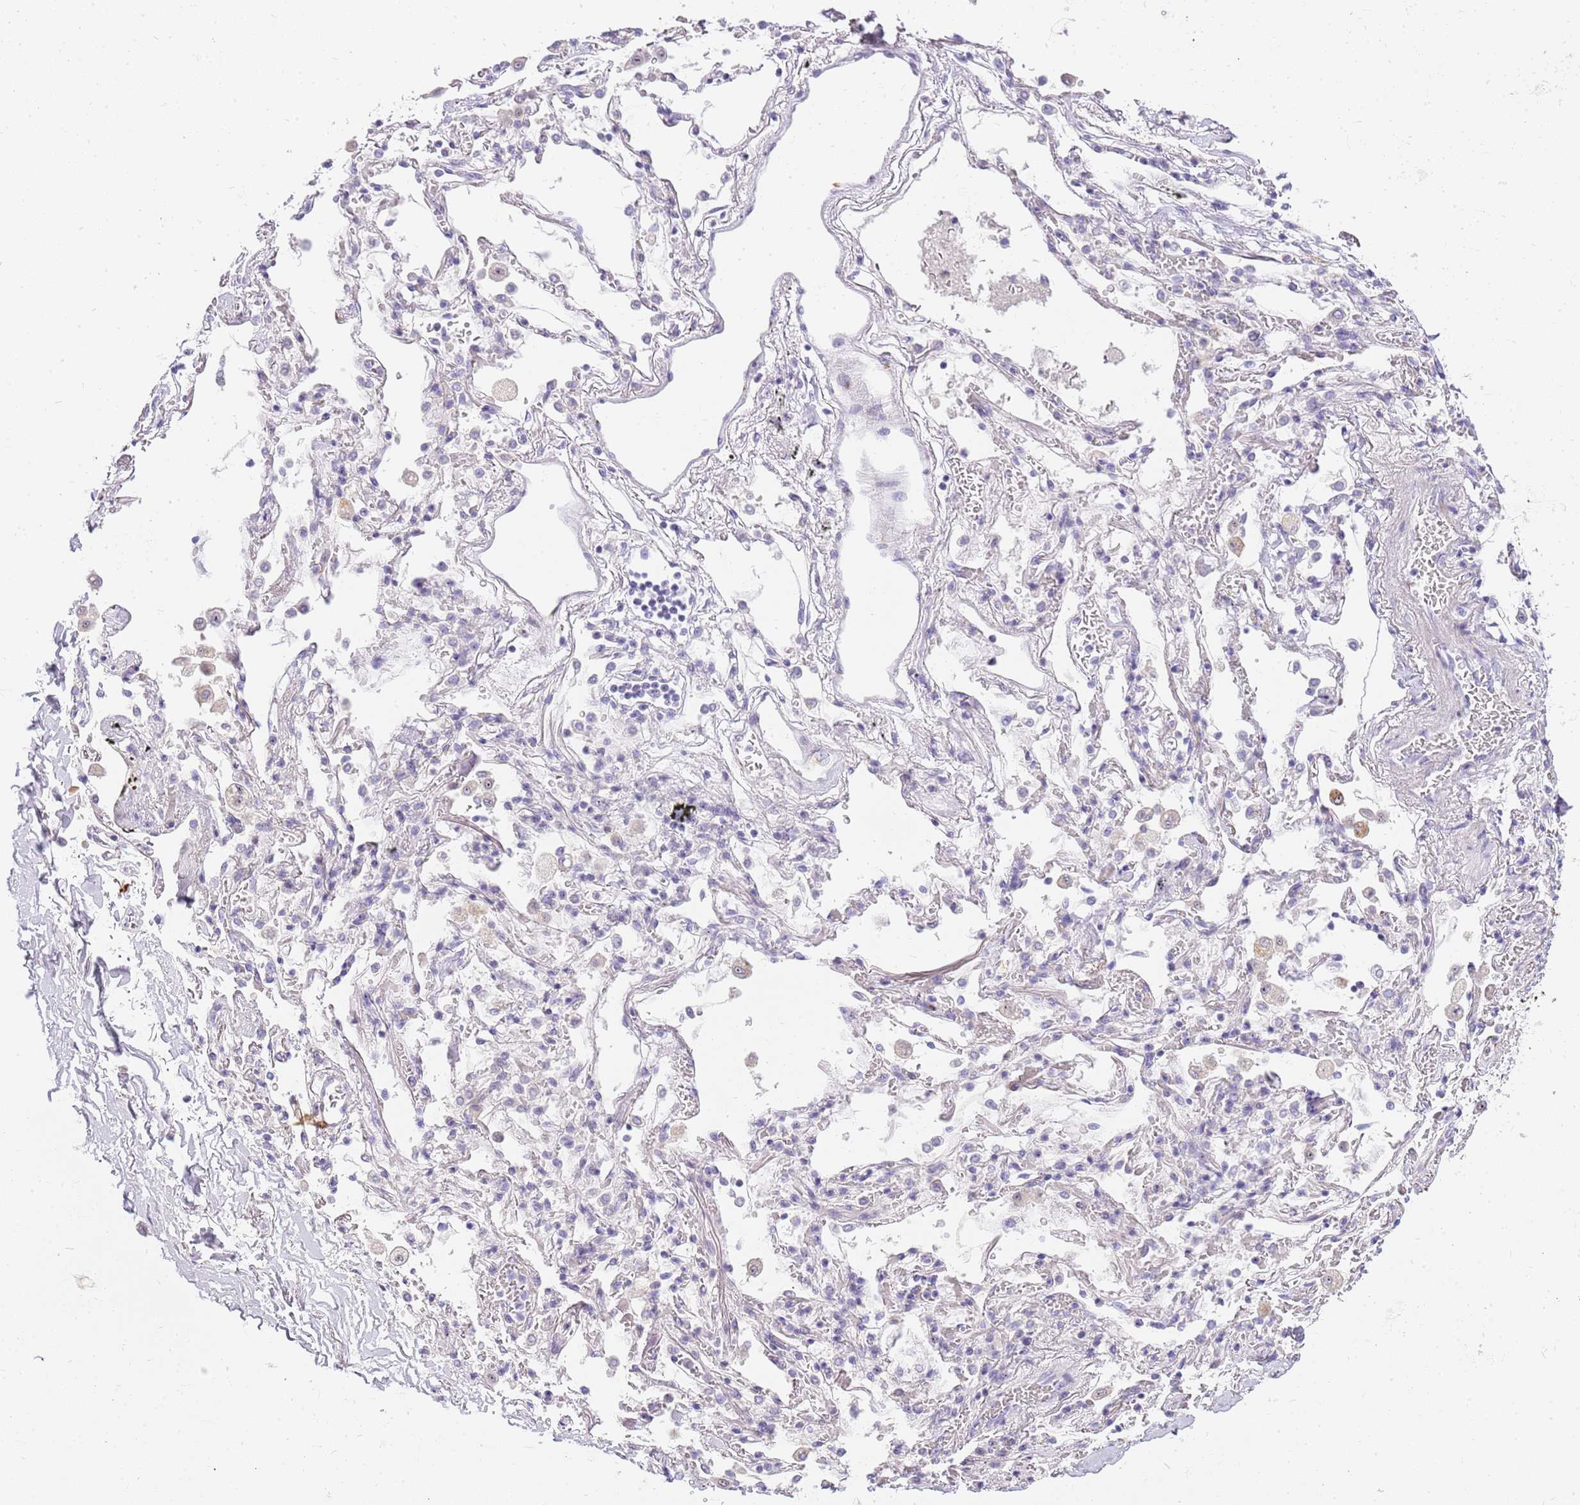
{"staining": {"intensity": "negative", "quantity": "none", "location": "none"}, "tissue": "adipose tissue", "cell_type": "Adipocytes", "image_type": "normal", "snomed": [{"axis": "morphology", "description": "Normal tissue, NOS"}, {"axis": "topography", "description": "Cartilage tissue"}], "caption": "The photomicrograph displays no significant expression in adipocytes of adipose tissue. (DAB immunohistochemistry (IHC) visualized using brightfield microscopy, high magnification).", "gene": "DNAJA3", "patient": {"sex": "male", "age": 73}}